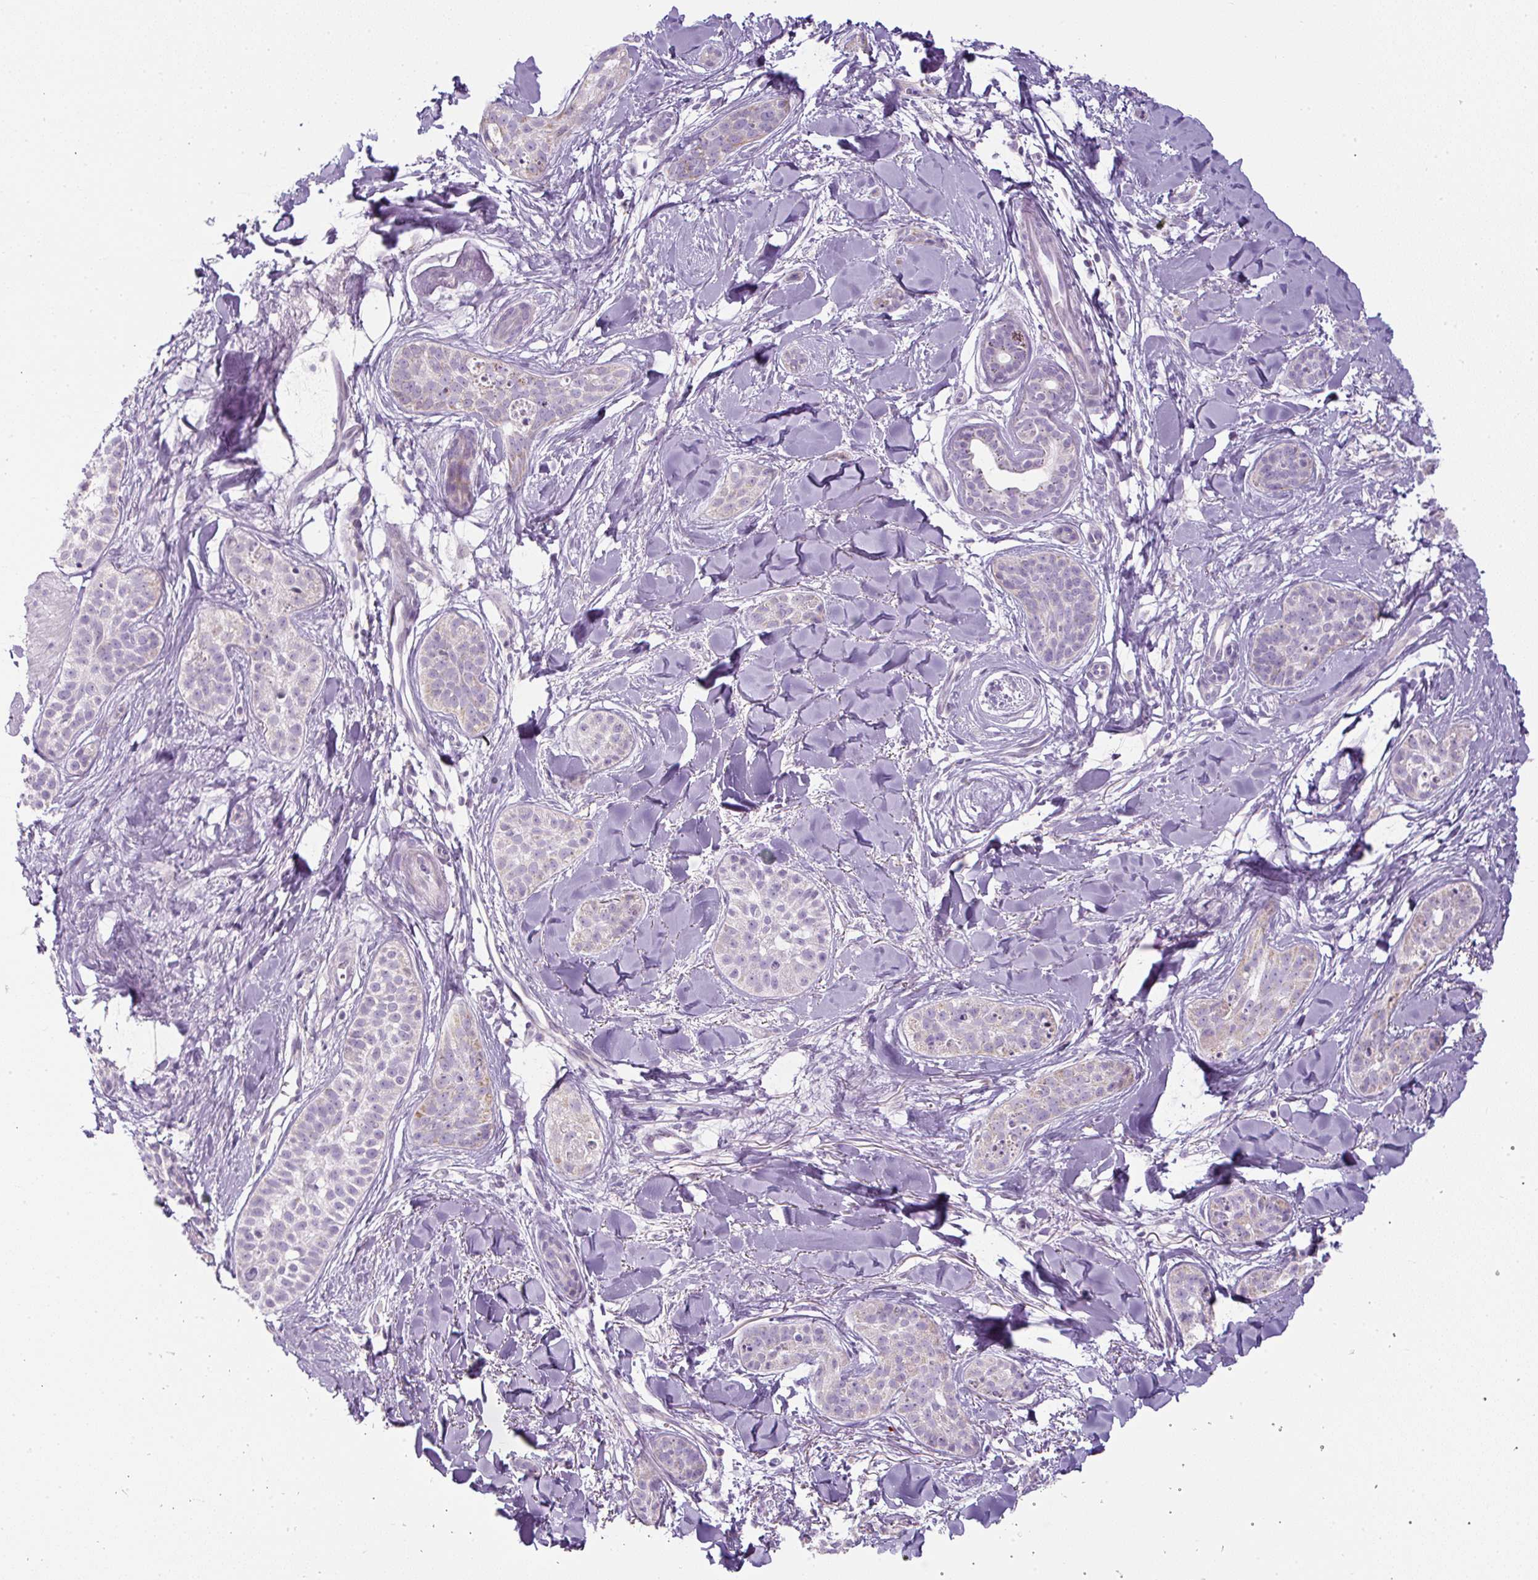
{"staining": {"intensity": "negative", "quantity": "none", "location": "none"}, "tissue": "skin cancer", "cell_type": "Tumor cells", "image_type": "cancer", "snomed": [{"axis": "morphology", "description": "Basal cell carcinoma"}, {"axis": "topography", "description": "Skin"}], "caption": "The immunohistochemistry (IHC) micrograph has no significant positivity in tumor cells of basal cell carcinoma (skin) tissue.", "gene": "FGFBP3", "patient": {"sex": "male", "age": 52}}